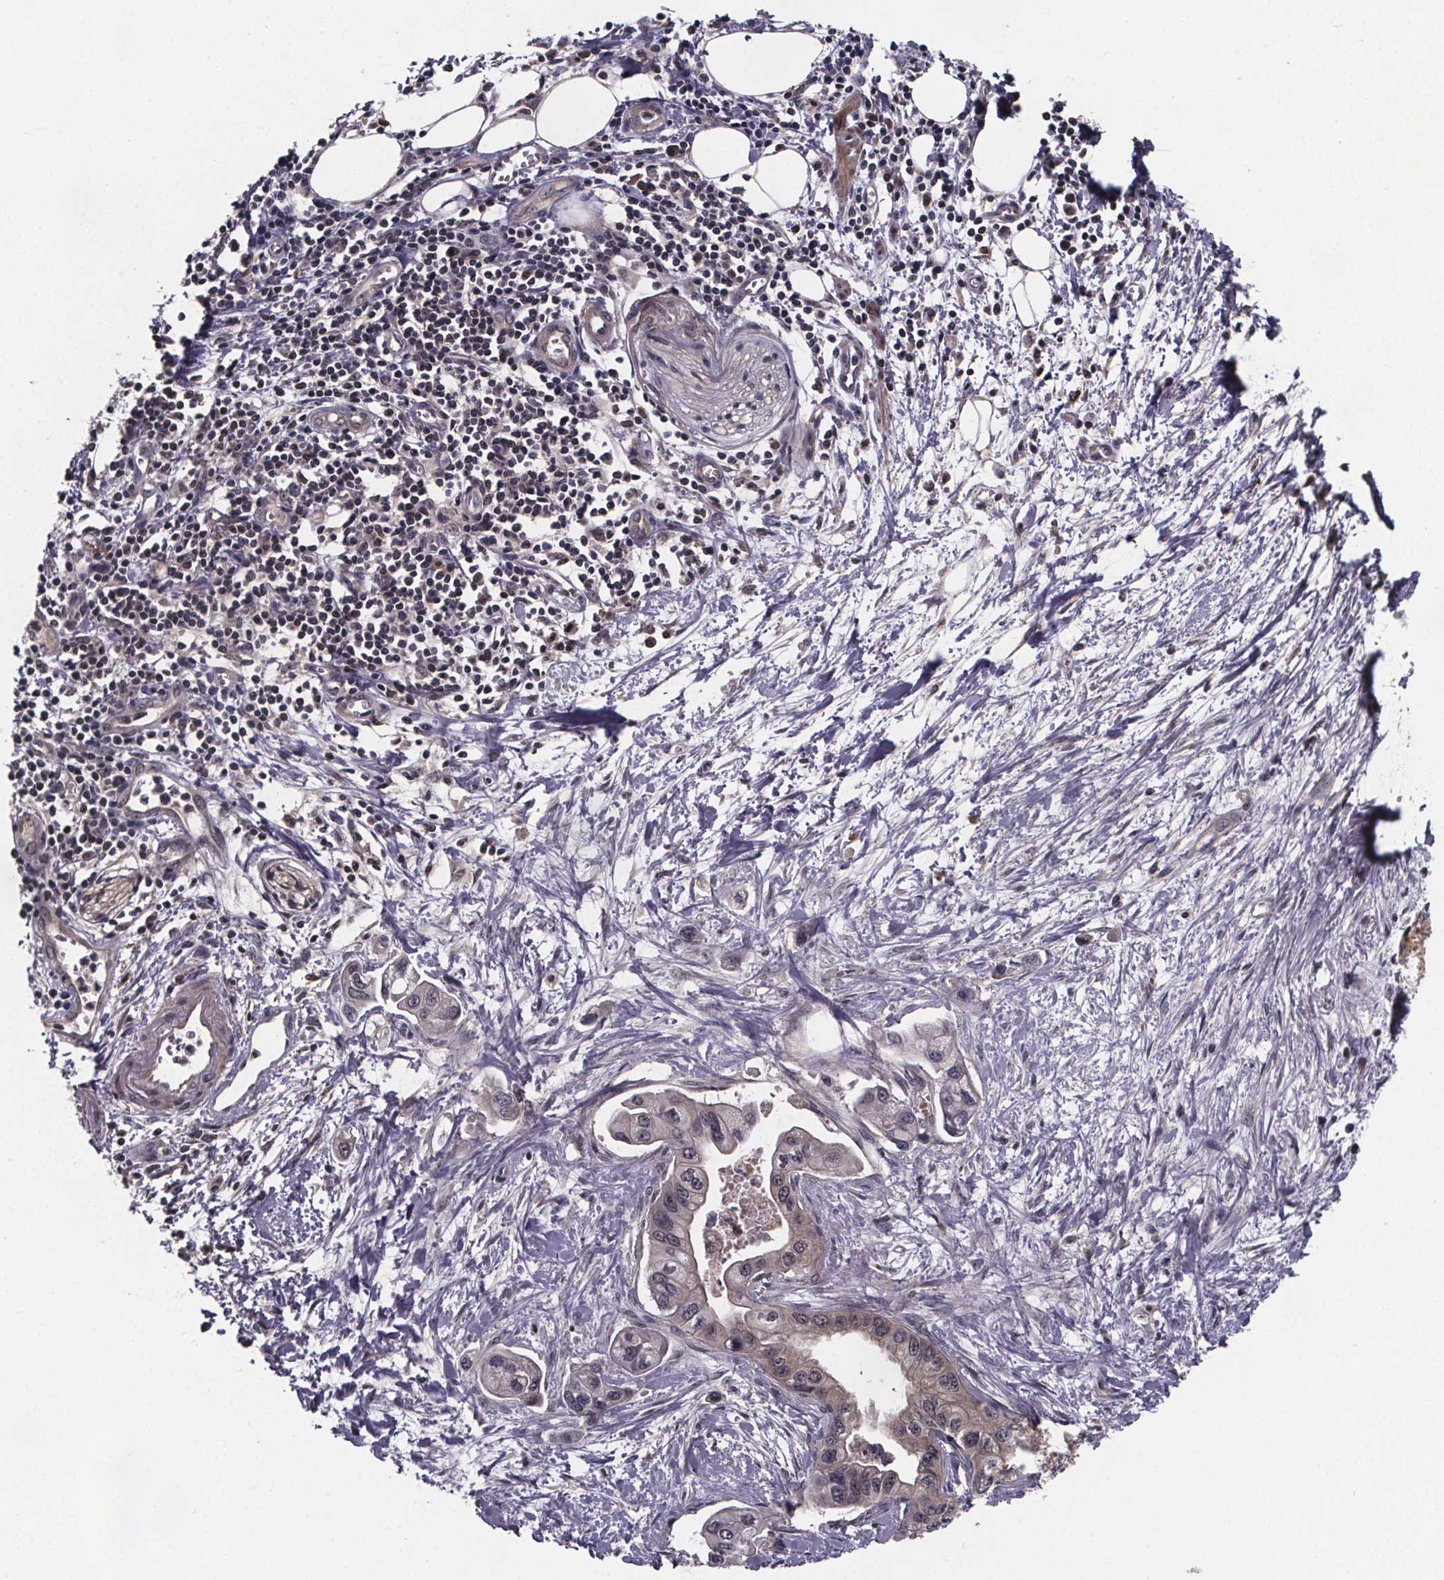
{"staining": {"intensity": "negative", "quantity": "none", "location": "none"}, "tissue": "pancreatic cancer", "cell_type": "Tumor cells", "image_type": "cancer", "snomed": [{"axis": "morphology", "description": "Adenocarcinoma, NOS"}, {"axis": "topography", "description": "Pancreas"}], "caption": "Immunohistochemical staining of human pancreatic cancer reveals no significant expression in tumor cells. (Brightfield microscopy of DAB immunohistochemistry at high magnification).", "gene": "FN3KRP", "patient": {"sex": "male", "age": 60}}